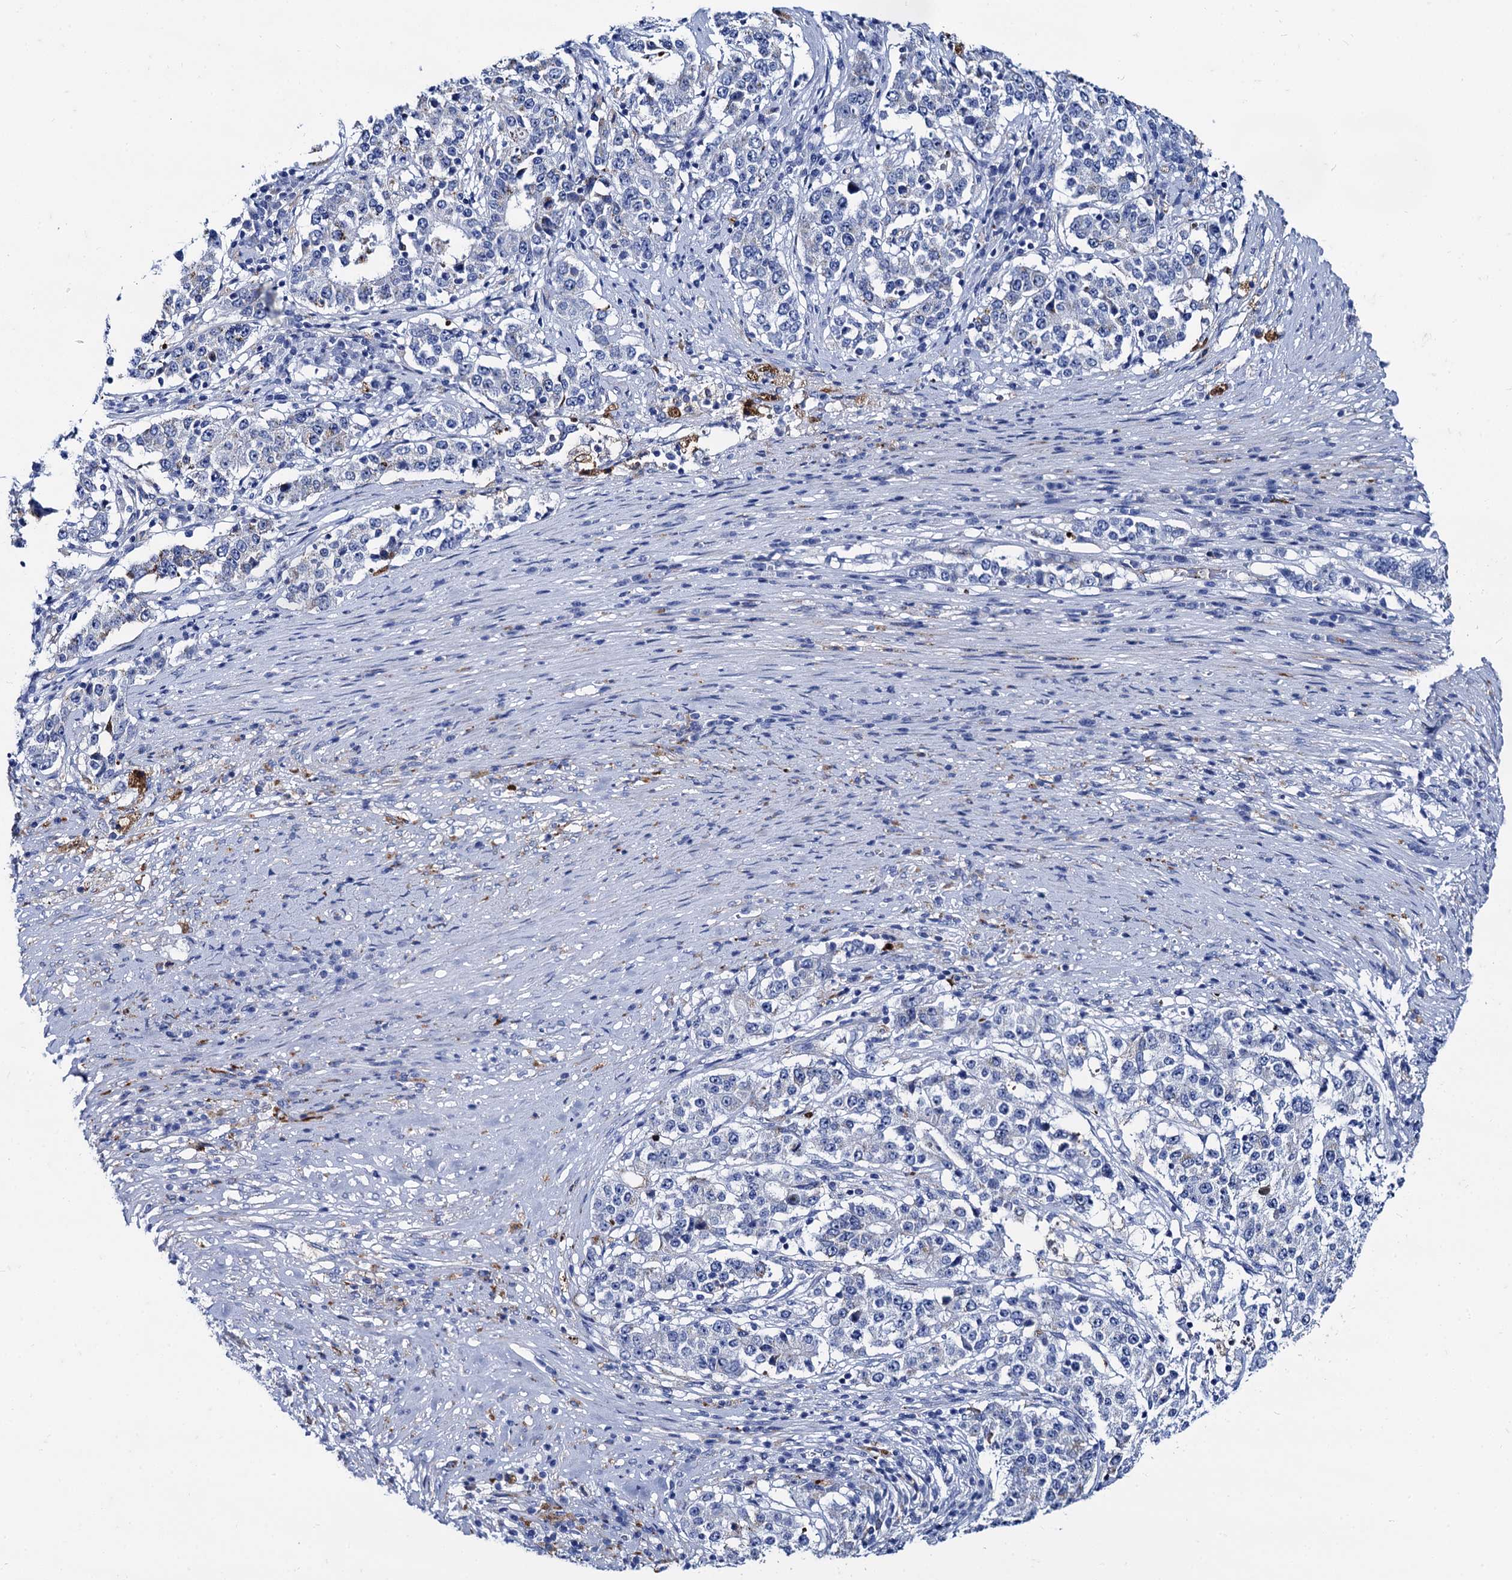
{"staining": {"intensity": "negative", "quantity": "none", "location": "none"}, "tissue": "stomach cancer", "cell_type": "Tumor cells", "image_type": "cancer", "snomed": [{"axis": "morphology", "description": "Adenocarcinoma, NOS"}, {"axis": "topography", "description": "Stomach"}], "caption": "This is a photomicrograph of immunohistochemistry (IHC) staining of stomach adenocarcinoma, which shows no expression in tumor cells.", "gene": "APOD", "patient": {"sex": "male", "age": 59}}